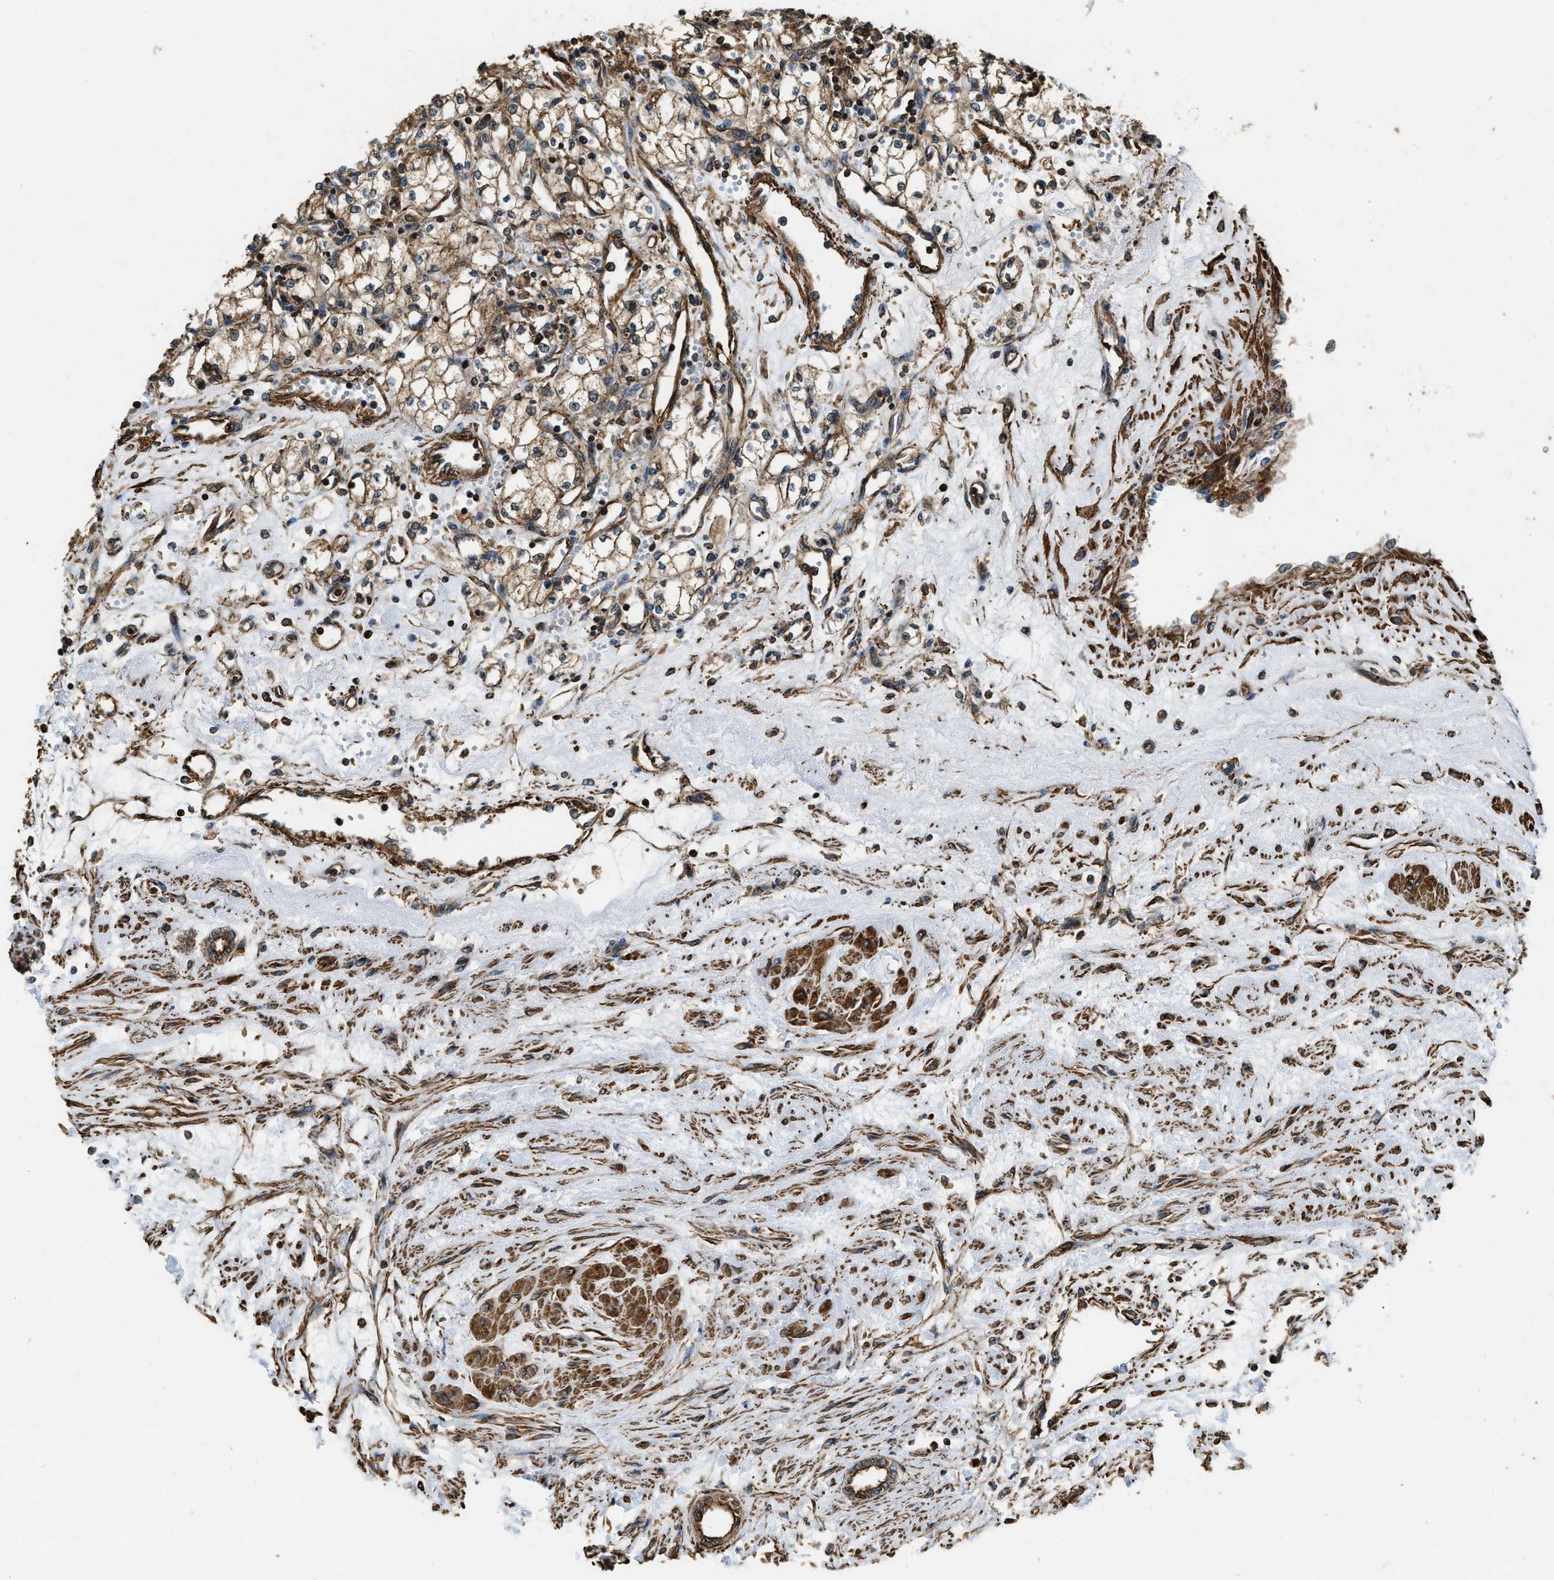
{"staining": {"intensity": "moderate", "quantity": ">75%", "location": "cytoplasmic/membranous"}, "tissue": "renal cancer", "cell_type": "Tumor cells", "image_type": "cancer", "snomed": [{"axis": "morphology", "description": "Adenocarcinoma, NOS"}, {"axis": "topography", "description": "Kidney"}], "caption": "Immunohistochemistry (DAB (3,3'-diaminobenzidine)) staining of renal adenocarcinoma reveals moderate cytoplasmic/membranous protein expression in approximately >75% of tumor cells.", "gene": "YARS1", "patient": {"sex": "male", "age": 59}}